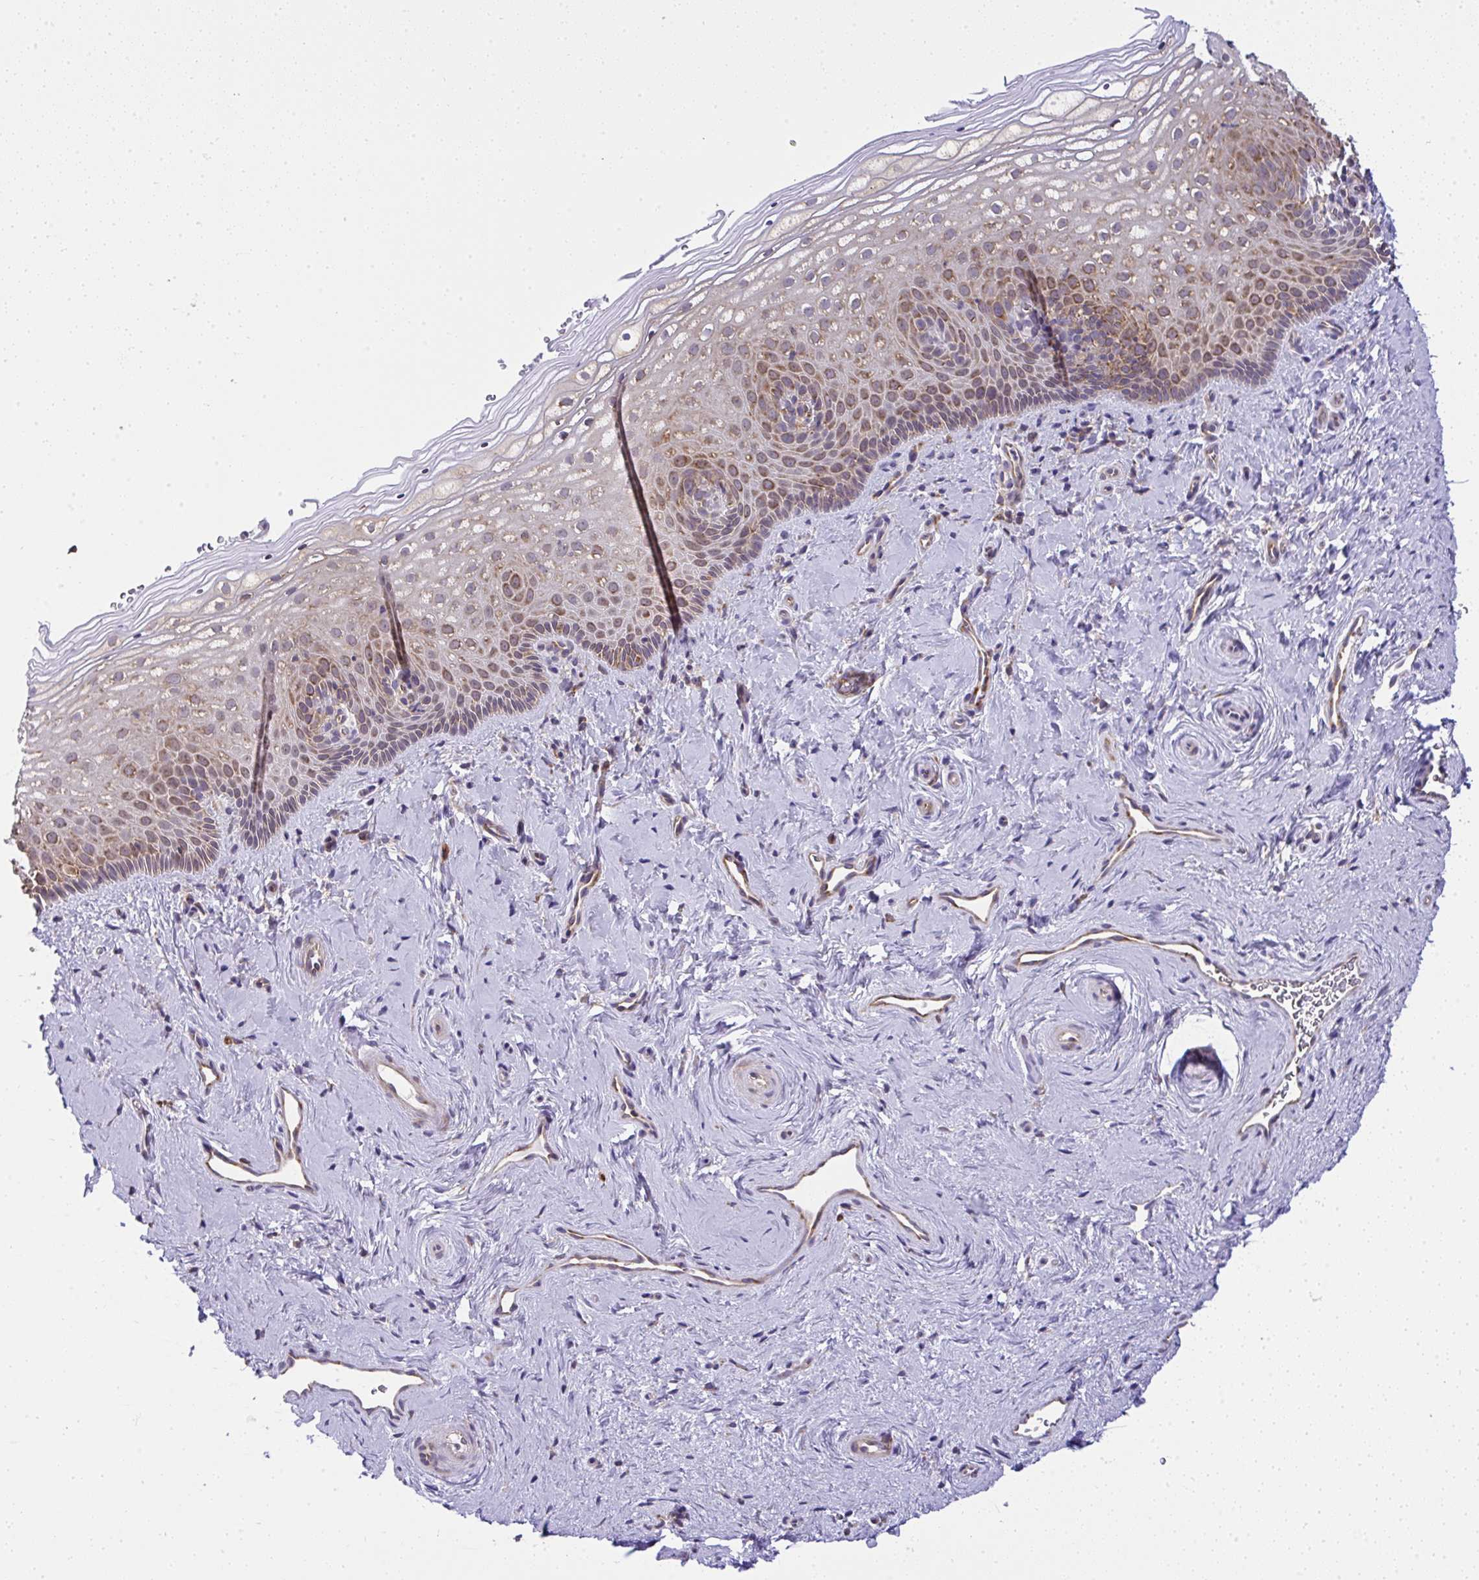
{"staining": {"intensity": "strong", "quantity": "25%-75%", "location": "cytoplasmic/membranous"}, "tissue": "vagina", "cell_type": "Squamous epithelial cells", "image_type": "normal", "snomed": [{"axis": "morphology", "description": "Normal tissue, NOS"}, {"axis": "topography", "description": "Vagina"}], "caption": "This photomicrograph shows immunohistochemistry (IHC) staining of benign human vagina, with high strong cytoplasmic/membranous positivity in about 25%-75% of squamous epithelial cells.", "gene": "RPS7", "patient": {"sex": "female", "age": 51}}